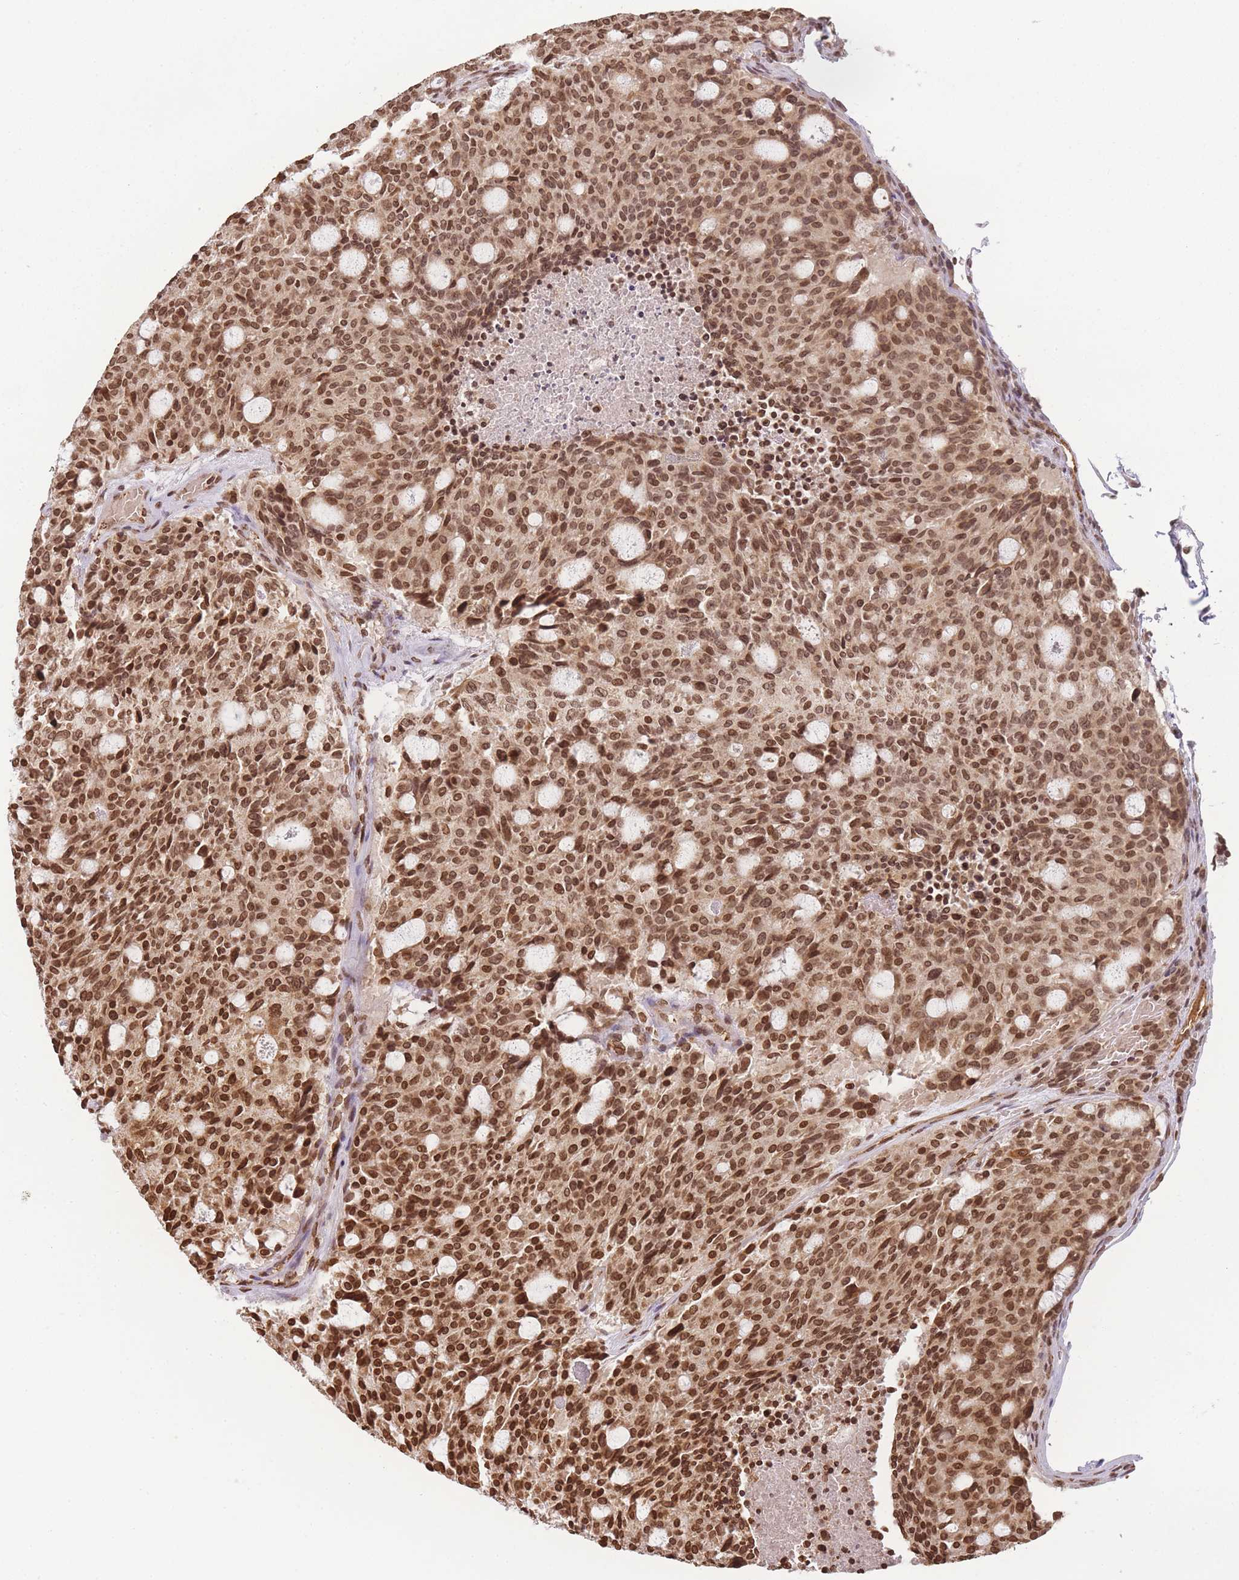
{"staining": {"intensity": "strong", "quantity": ">75%", "location": "nuclear"}, "tissue": "carcinoid", "cell_type": "Tumor cells", "image_type": "cancer", "snomed": [{"axis": "morphology", "description": "Carcinoid, malignant, NOS"}, {"axis": "topography", "description": "Pancreas"}], "caption": "A brown stain highlights strong nuclear expression of a protein in carcinoid tumor cells.", "gene": "WWTR1", "patient": {"sex": "female", "age": 54}}